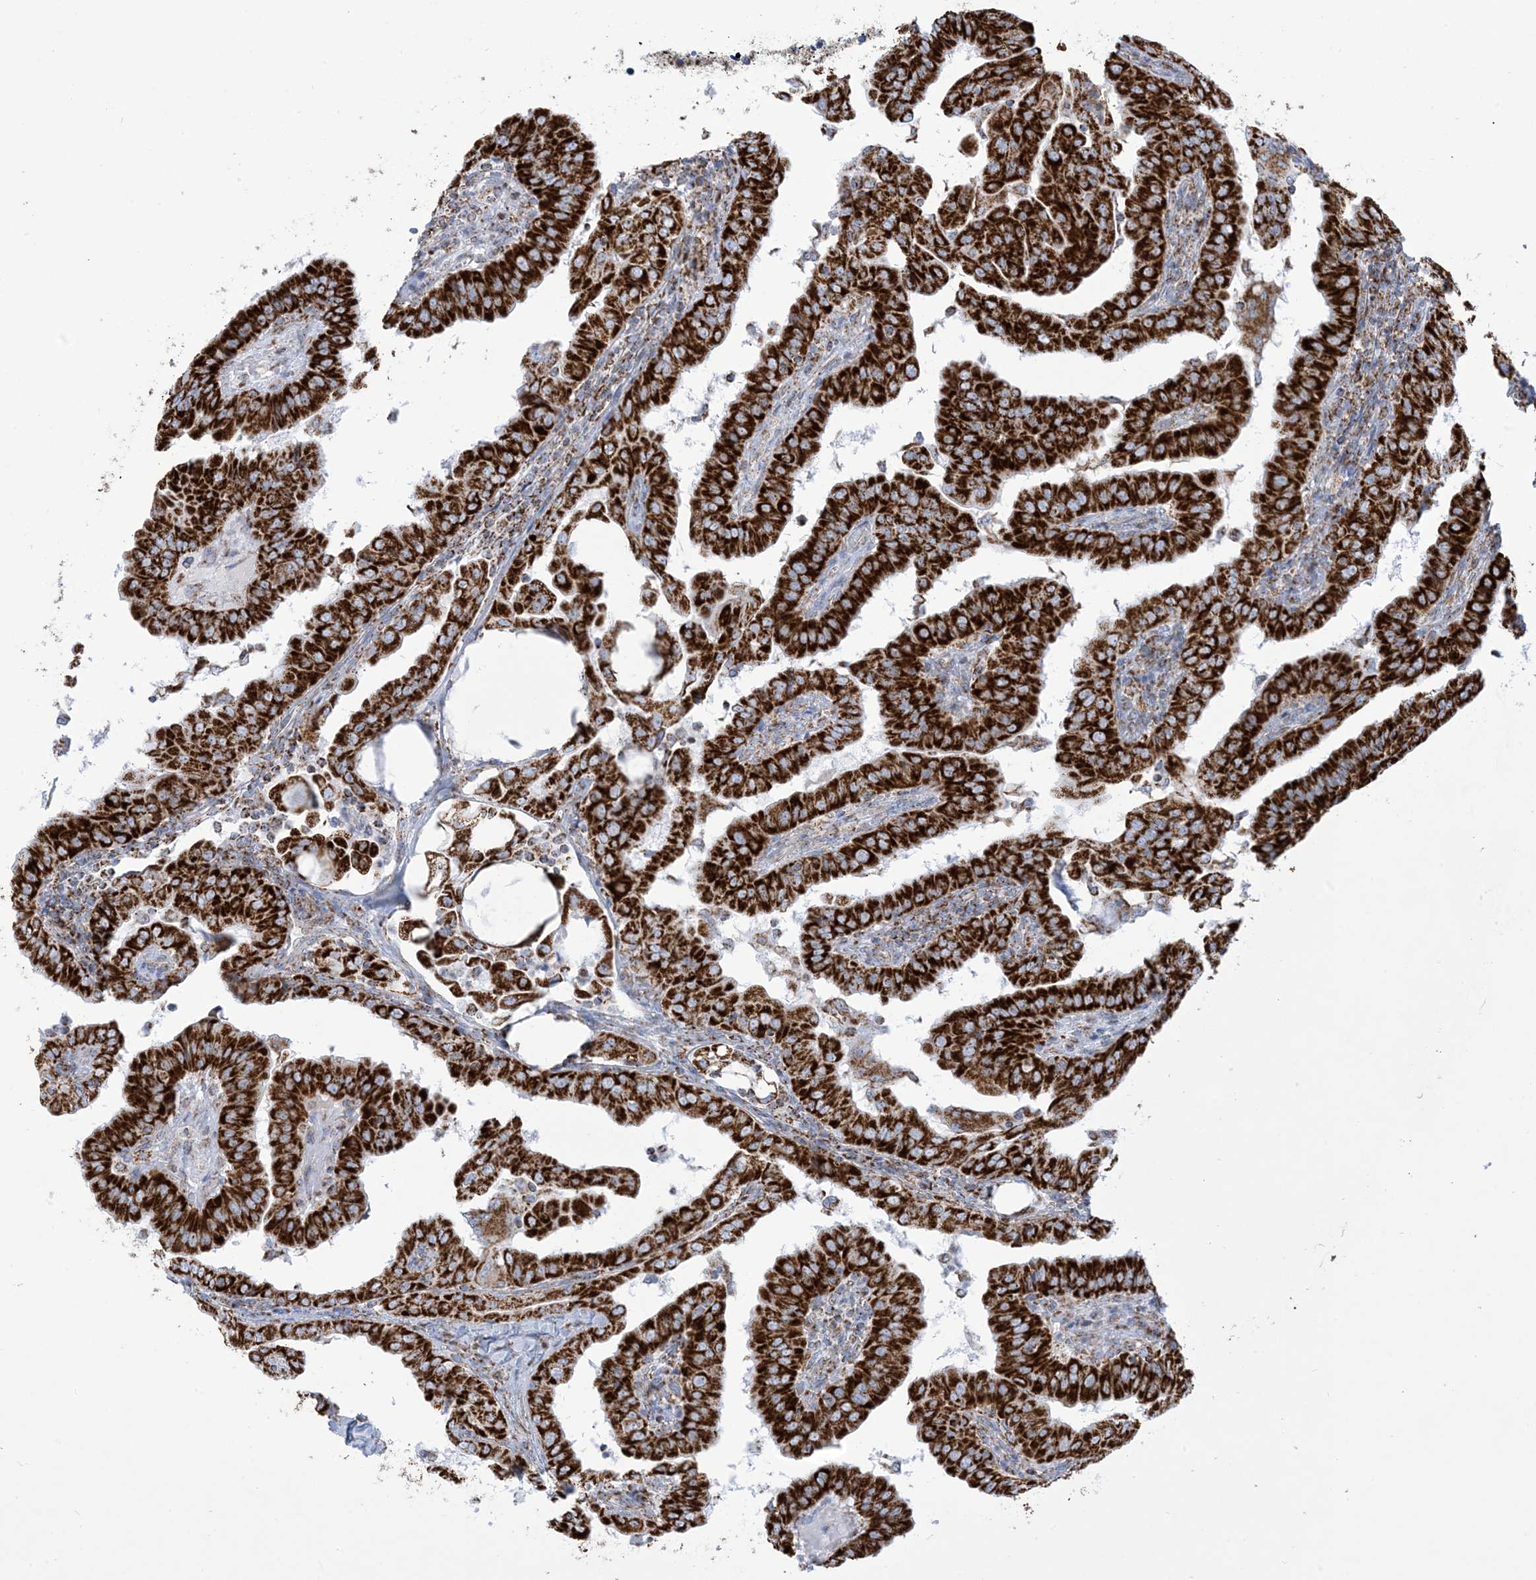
{"staining": {"intensity": "strong", "quantity": ">75%", "location": "cytoplasmic/membranous"}, "tissue": "thyroid cancer", "cell_type": "Tumor cells", "image_type": "cancer", "snomed": [{"axis": "morphology", "description": "Papillary adenocarcinoma, NOS"}, {"axis": "topography", "description": "Thyroid gland"}], "caption": "Human thyroid cancer stained for a protein (brown) shows strong cytoplasmic/membranous positive positivity in approximately >75% of tumor cells.", "gene": "SAMM50", "patient": {"sex": "male", "age": 33}}